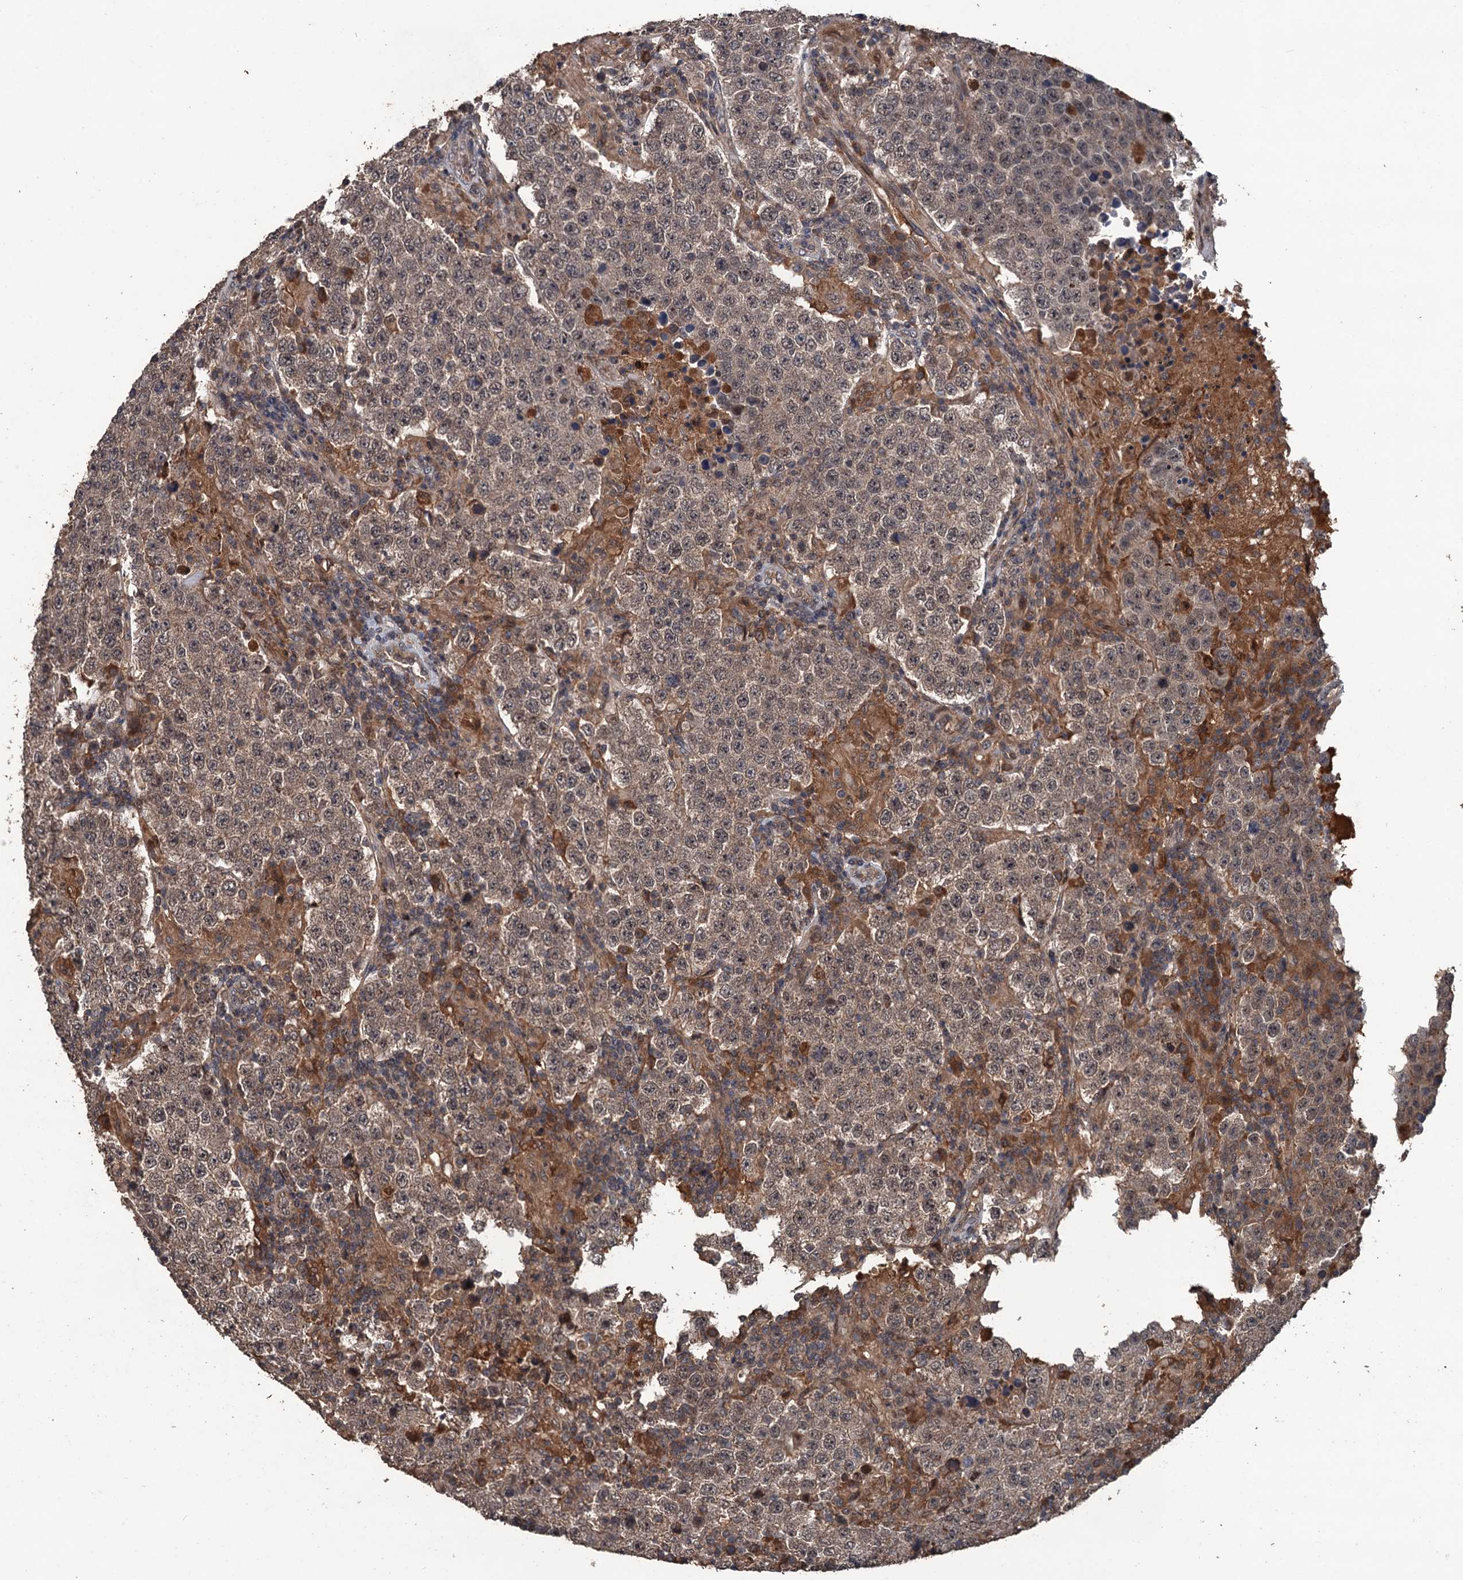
{"staining": {"intensity": "weak", "quantity": "25%-75%", "location": "cytoplasmic/membranous"}, "tissue": "testis cancer", "cell_type": "Tumor cells", "image_type": "cancer", "snomed": [{"axis": "morphology", "description": "Normal tissue, NOS"}, {"axis": "morphology", "description": "Urothelial carcinoma, High grade"}, {"axis": "morphology", "description": "Seminoma, NOS"}, {"axis": "morphology", "description": "Carcinoma, Embryonal, NOS"}, {"axis": "topography", "description": "Urinary bladder"}, {"axis": "topography", "description": "Testis"}], "caption": "A brown stain shows weak cytoplasmic/membranous expression of a protein in human testis embryonal carcinoma tumor cells.", "gene": "ZNF438", "patient": {"sex": "male", "age": 41}}